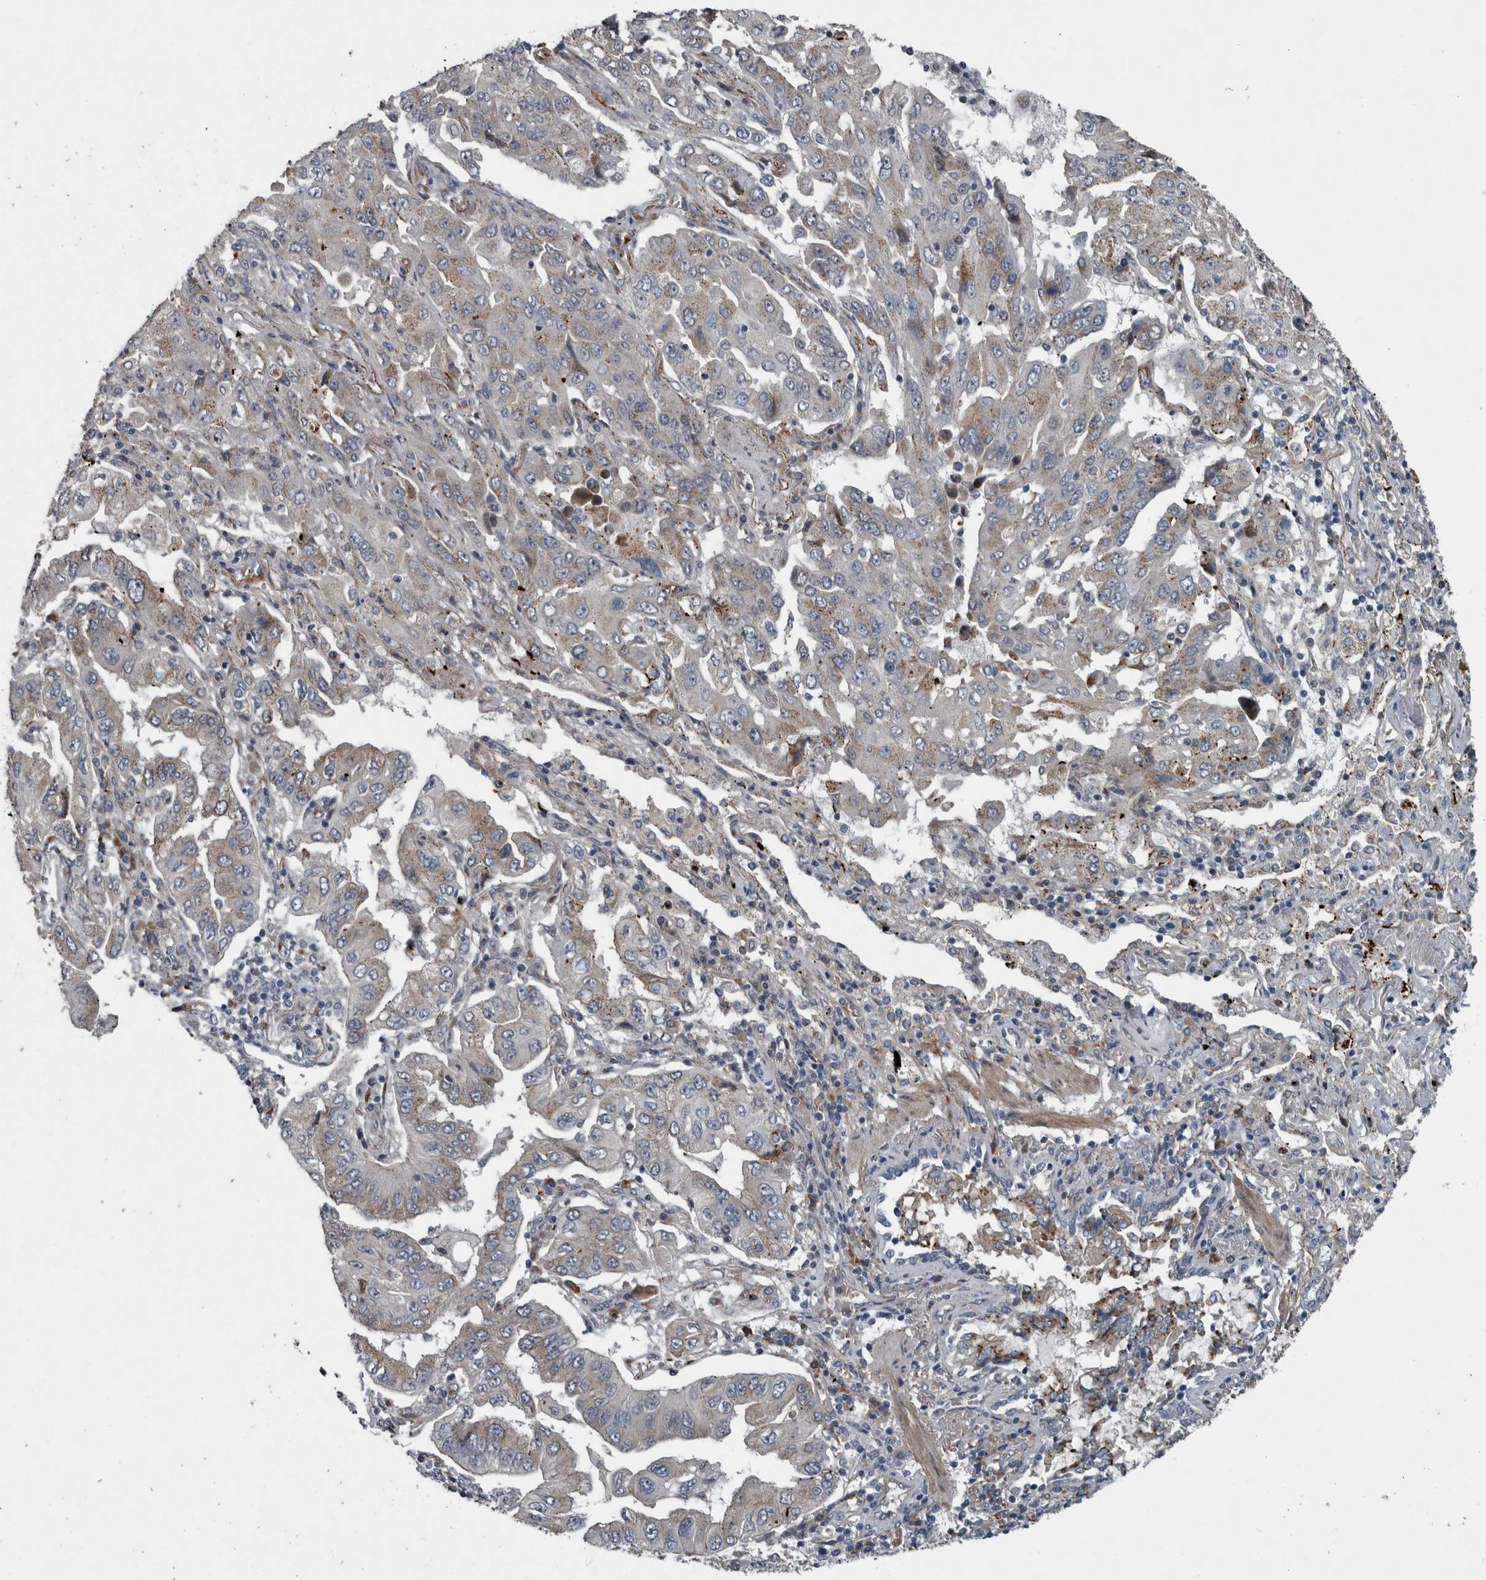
{"staining": {"intensity": "weak", "quantity": "25%-75%", "location": "cytoplasmic/membranous"}, "tissue": "lung cancer", "cell_type": "Tumor cells", "image_type": "cancer", "snomed": [{"axis": "morphology", "description": "Adenocarcinoma, NOS"}, {"axis": "topography", "description": "Lung"}], "caption": "Protein analysis of lung cancer tissue shows weak cytoplasmic/membranous staining in approximately 25%-75% of tumor cells.", "gene": "ZNF345", "patient": {"sex": "female", "age": 65}}